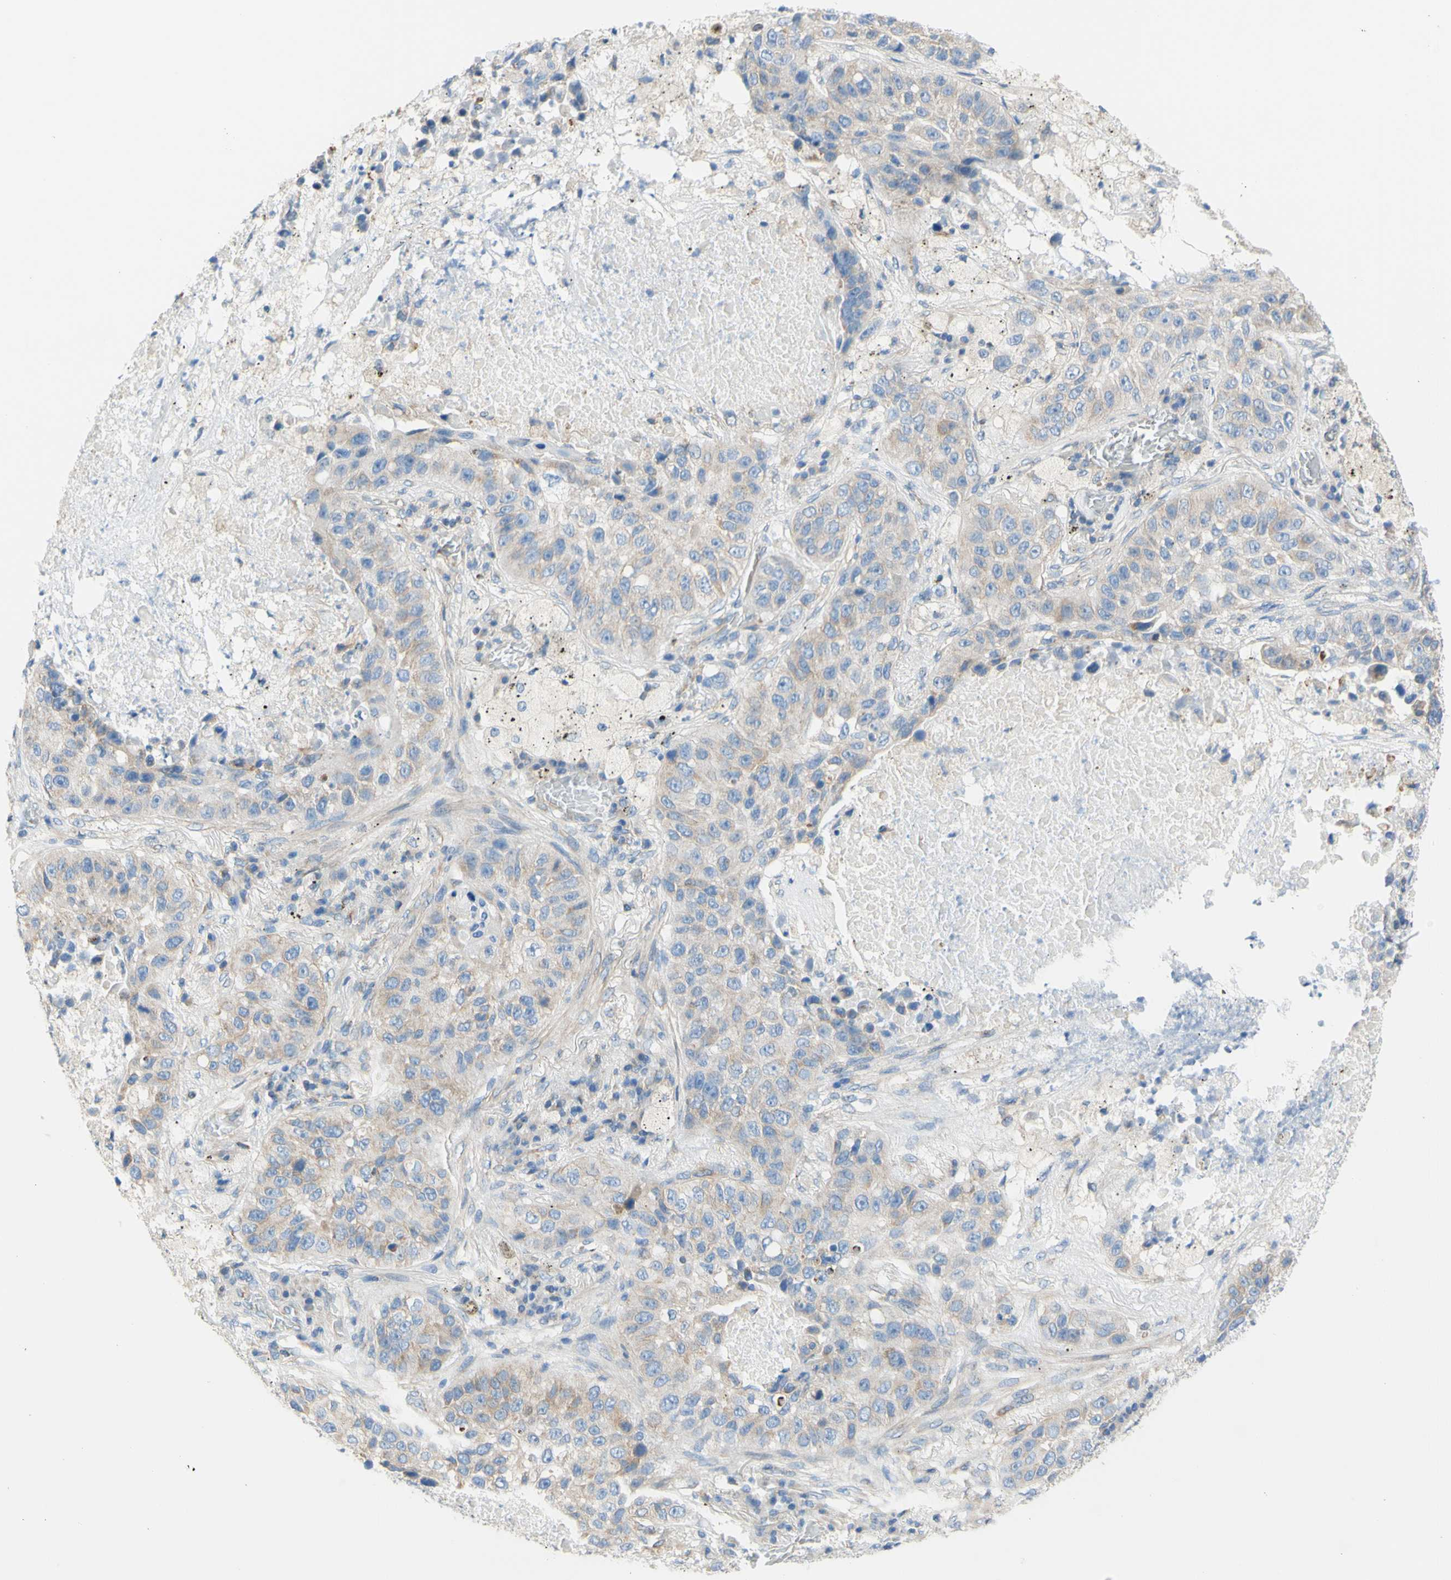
{"staining": {"intensity": "weak", "quantity": "<25%", "location": "cytoplasmic/membranous"}, "tissue": "lung cancer", "cell_type": "Tumor cells", "image_type": "cancer", "snomed": [{"axis": "morphology", "description": "Squamous cell carcinoma, NOS"}, {"axis": "topography", "description": "Lung"}], "caption": "Immunohistochemistry of lung cancer demonstrates no staining in tumor cells.", "gene": "RETREG2", "patient": {"sex": "male", "age": 57}}